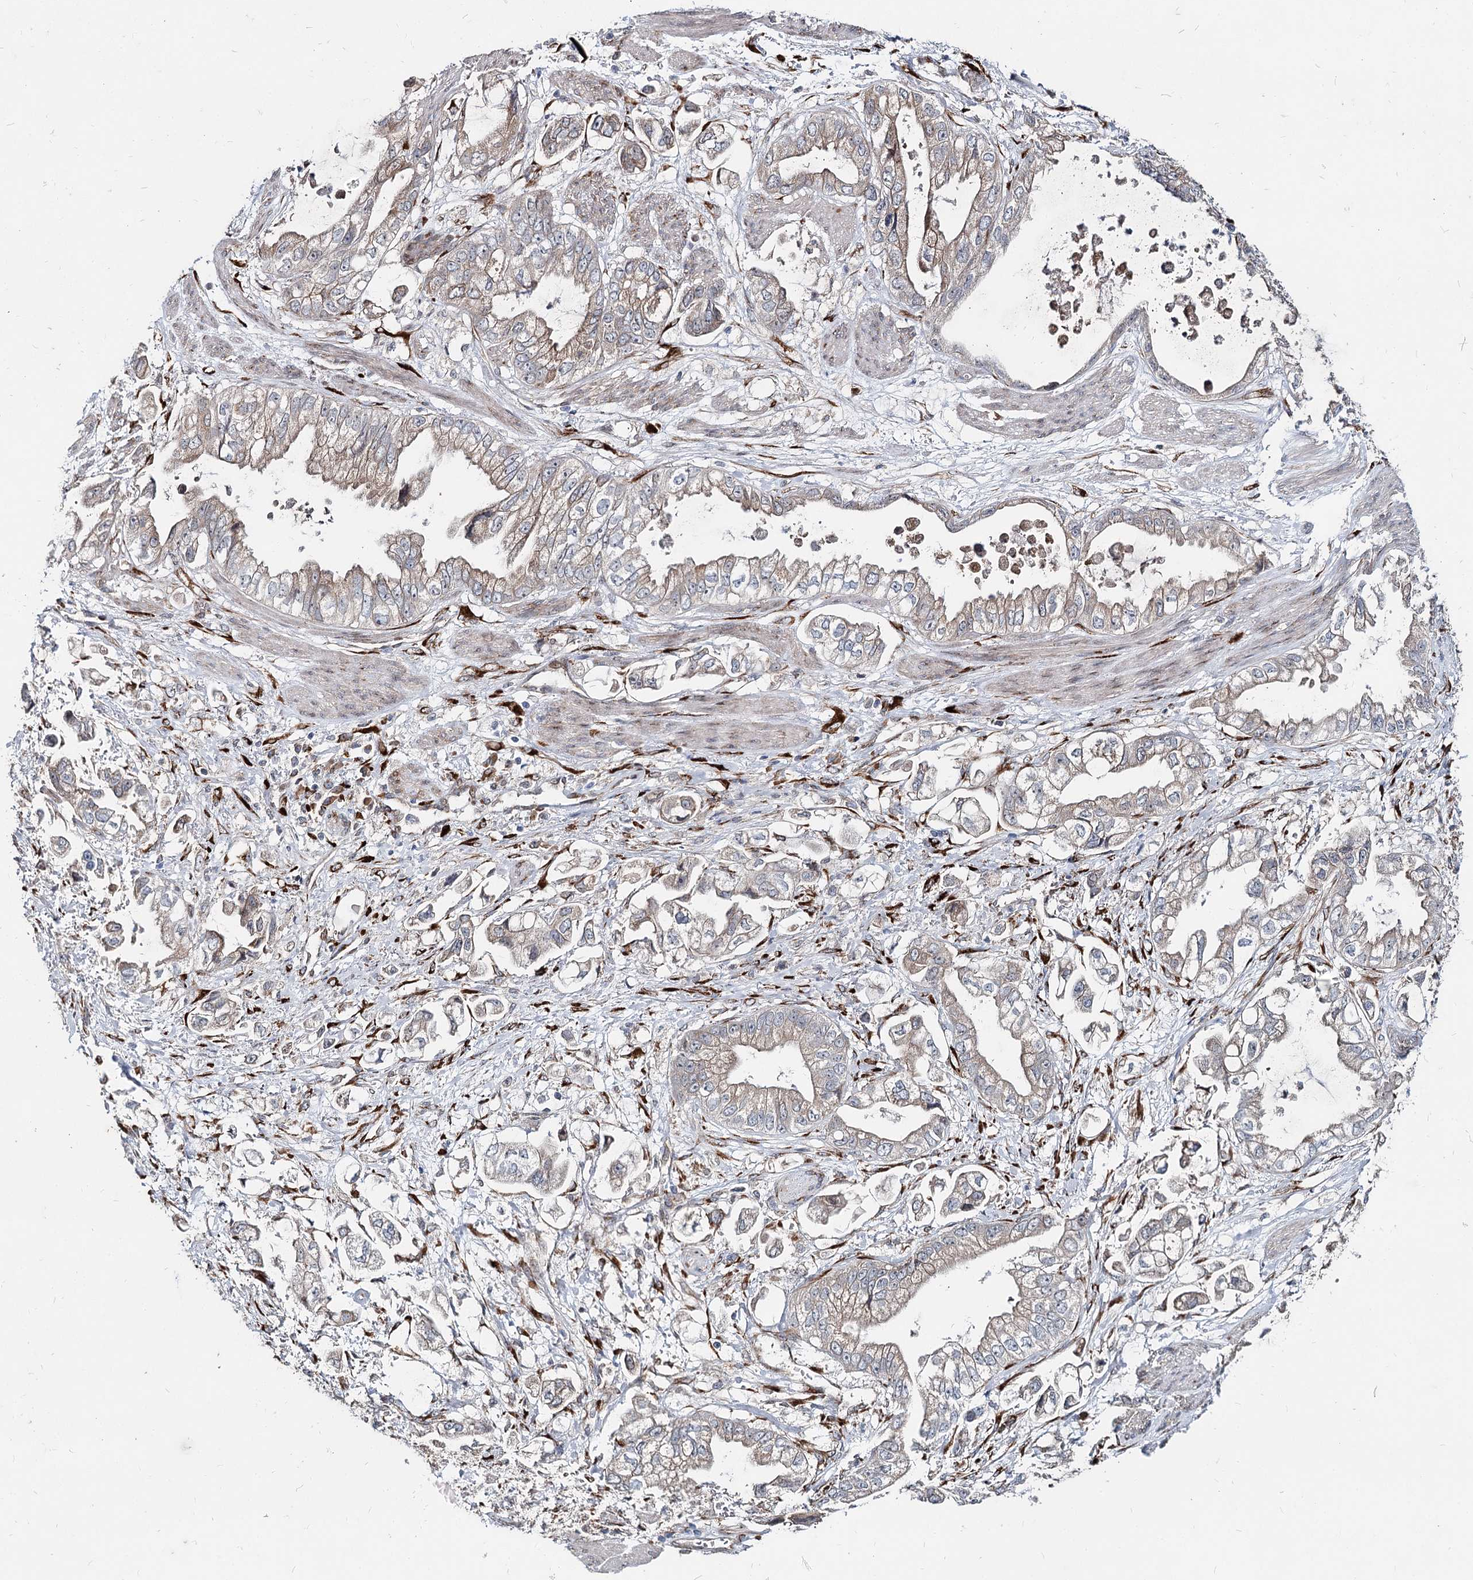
{"staining": {"intensity": "weak", "quantity": "<25%", "location": "cytoplasmic/membranous"}, "tissue": "stomach cancer", "cell_type": "Tumor cells", "image_type": "cancer", "snomed": [{"axis": "morphology", "description": "Adenocarcinoma, NOS"}, {"axis": "topography", "description": "Stomach"}], "caption": "There is no significant expression in tumor cells of stomach adenocarcinoma. (DAB (3,3'-diaminobenzidine) IHC visualized using brightfield microscopy, high magnification).", "gene": "SPART", "patient": {"sex": "male", "age": 62}}